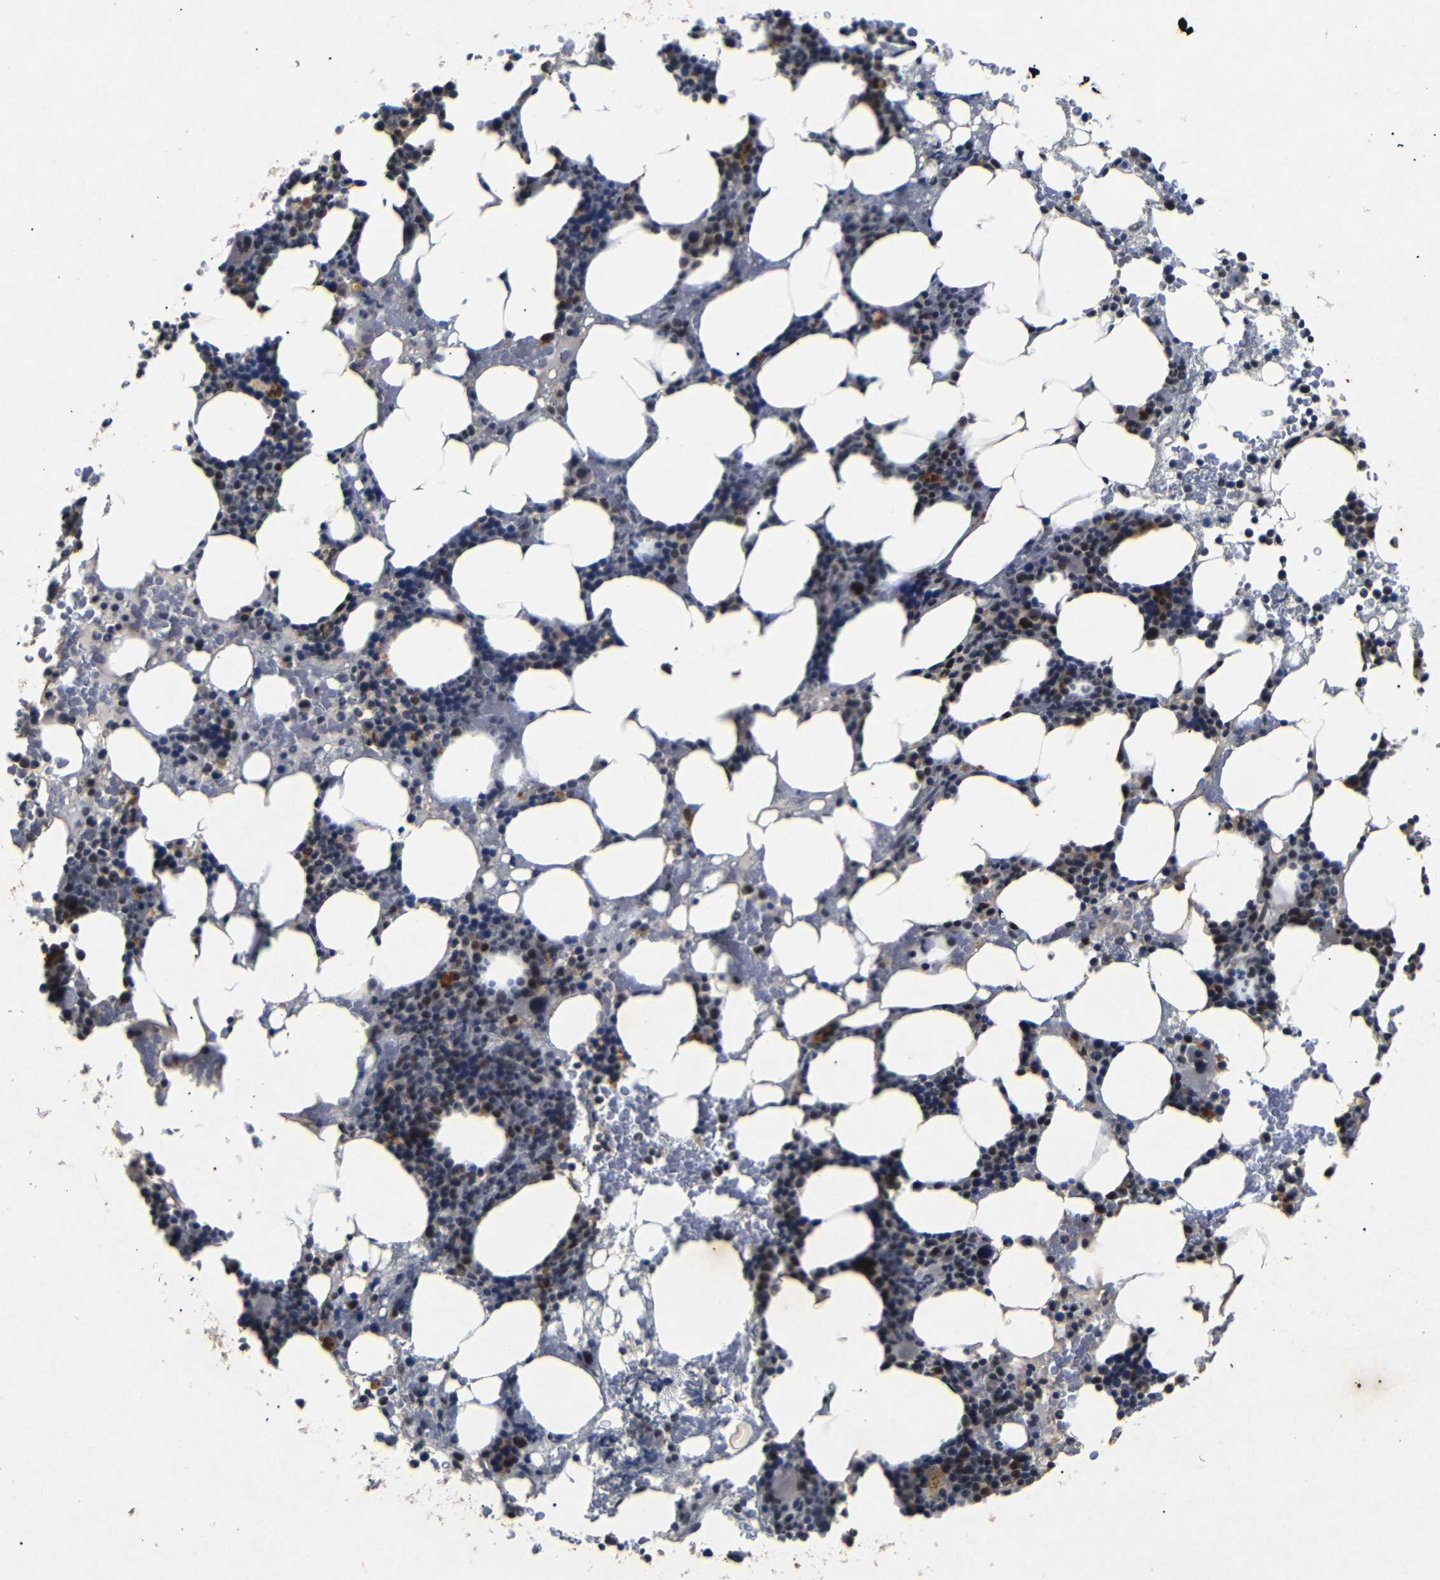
{"staining": {"intensity": "moderate", "quantity": "25%-75%", "location": "nuclear"}, "tissue": "bone marrow", "cell_type": "Hematopoietic cells", "image_type": "normal", "snomed": [{"axis": "morphology", "description": "Normal tissue, NOS"}, {"axis": "morphology", "description": "Inflammation, NOS"}, {"axis": "topography", "description": "Bone marrow"}], "caption": "Immunohistochemical staining of normal bone marrow shows medium levels of moderate nuclear expression in approximately 25%-75% of hematopoietic cells. Immunohistochemistry stains the protein of interest in brown and the nuclei are stained blue.", "gene": "PARN", "patient": {"sex": "female", "age": 84}}